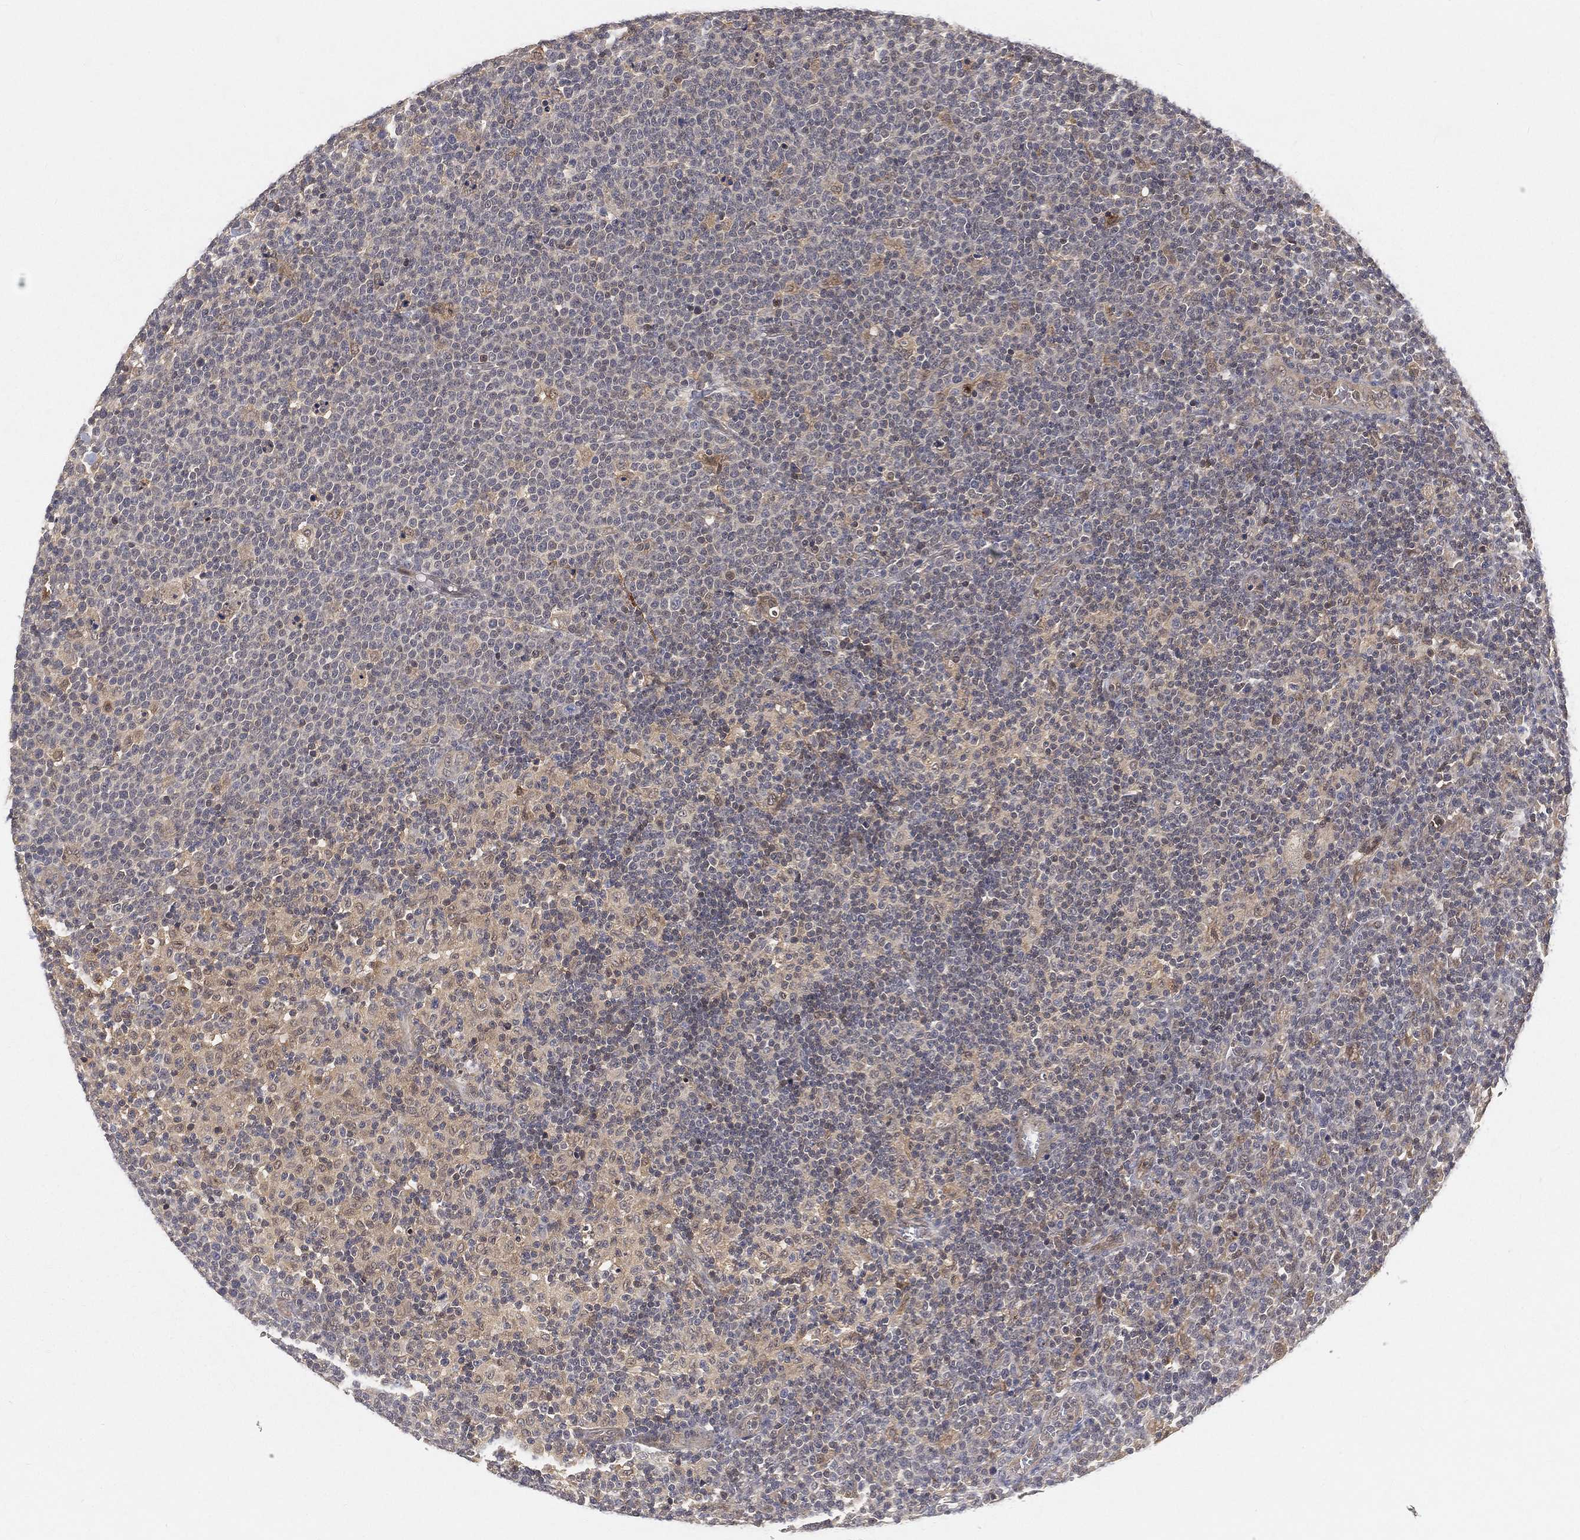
{"staining": {"intensity": "negative", "quantity": "none", "location": "none"}, "tissue": "lymphoma", "cell_type": "Tumor cells", "image_type": "cancer", "snomed": [{"axis": "morphology", "description": "Malignant lymphoma, non-Hodgkin's type, High grade"}, {"axis": "topography", "description": "Lymph node"}], "caption": "Immunohistochemistry (IHC) histopathology image of lymphoma stained for a protein (brown), which demonstrates no expression in tumor cells.", "gene": "MAPK1", "patient": {"sex": "male", "age": 61}}